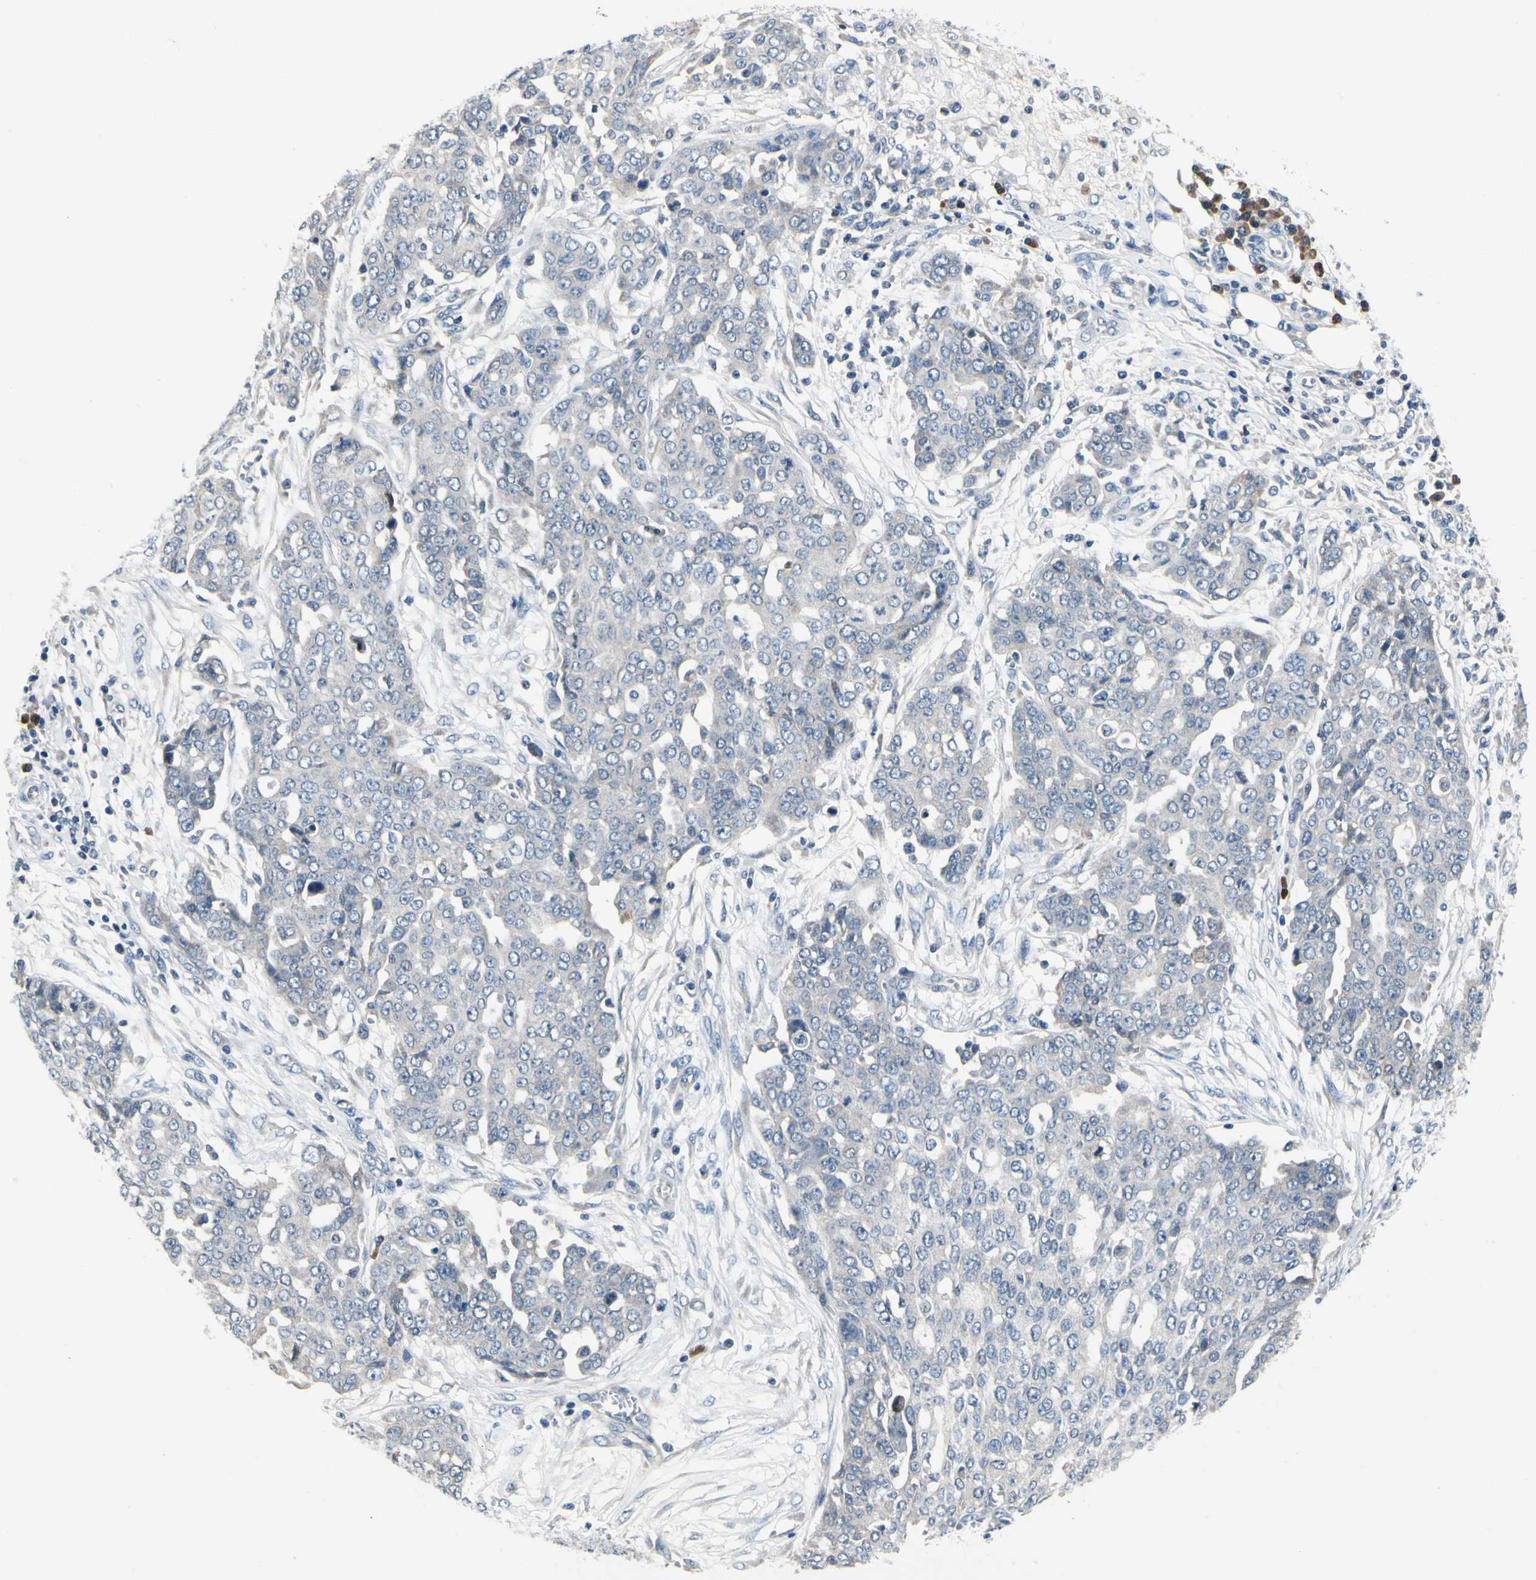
{"staining": {"intensity": "negative", "quantity": "none", "location": "none"}, "tissue": "ovarian cancer", "cell_type": "Tumor cells", "image_type": "cancer", "snomed": [{"axis": "morphology", "description": "Cystadenocarcinoma, serous, NOS"}, {"axis": "topography", "description": "Soft tissue"}, {"axis": "topography", "description": "Ovary"}], "caption": "DAB (3,3'-diaminobenzidine) immunohistochemical staining of human ovarian serous cystadenocarcinoma shows no significant staining in tumor cells.", "gene": "SELENOK", "patient": {"sex": "female", "age": 57}}